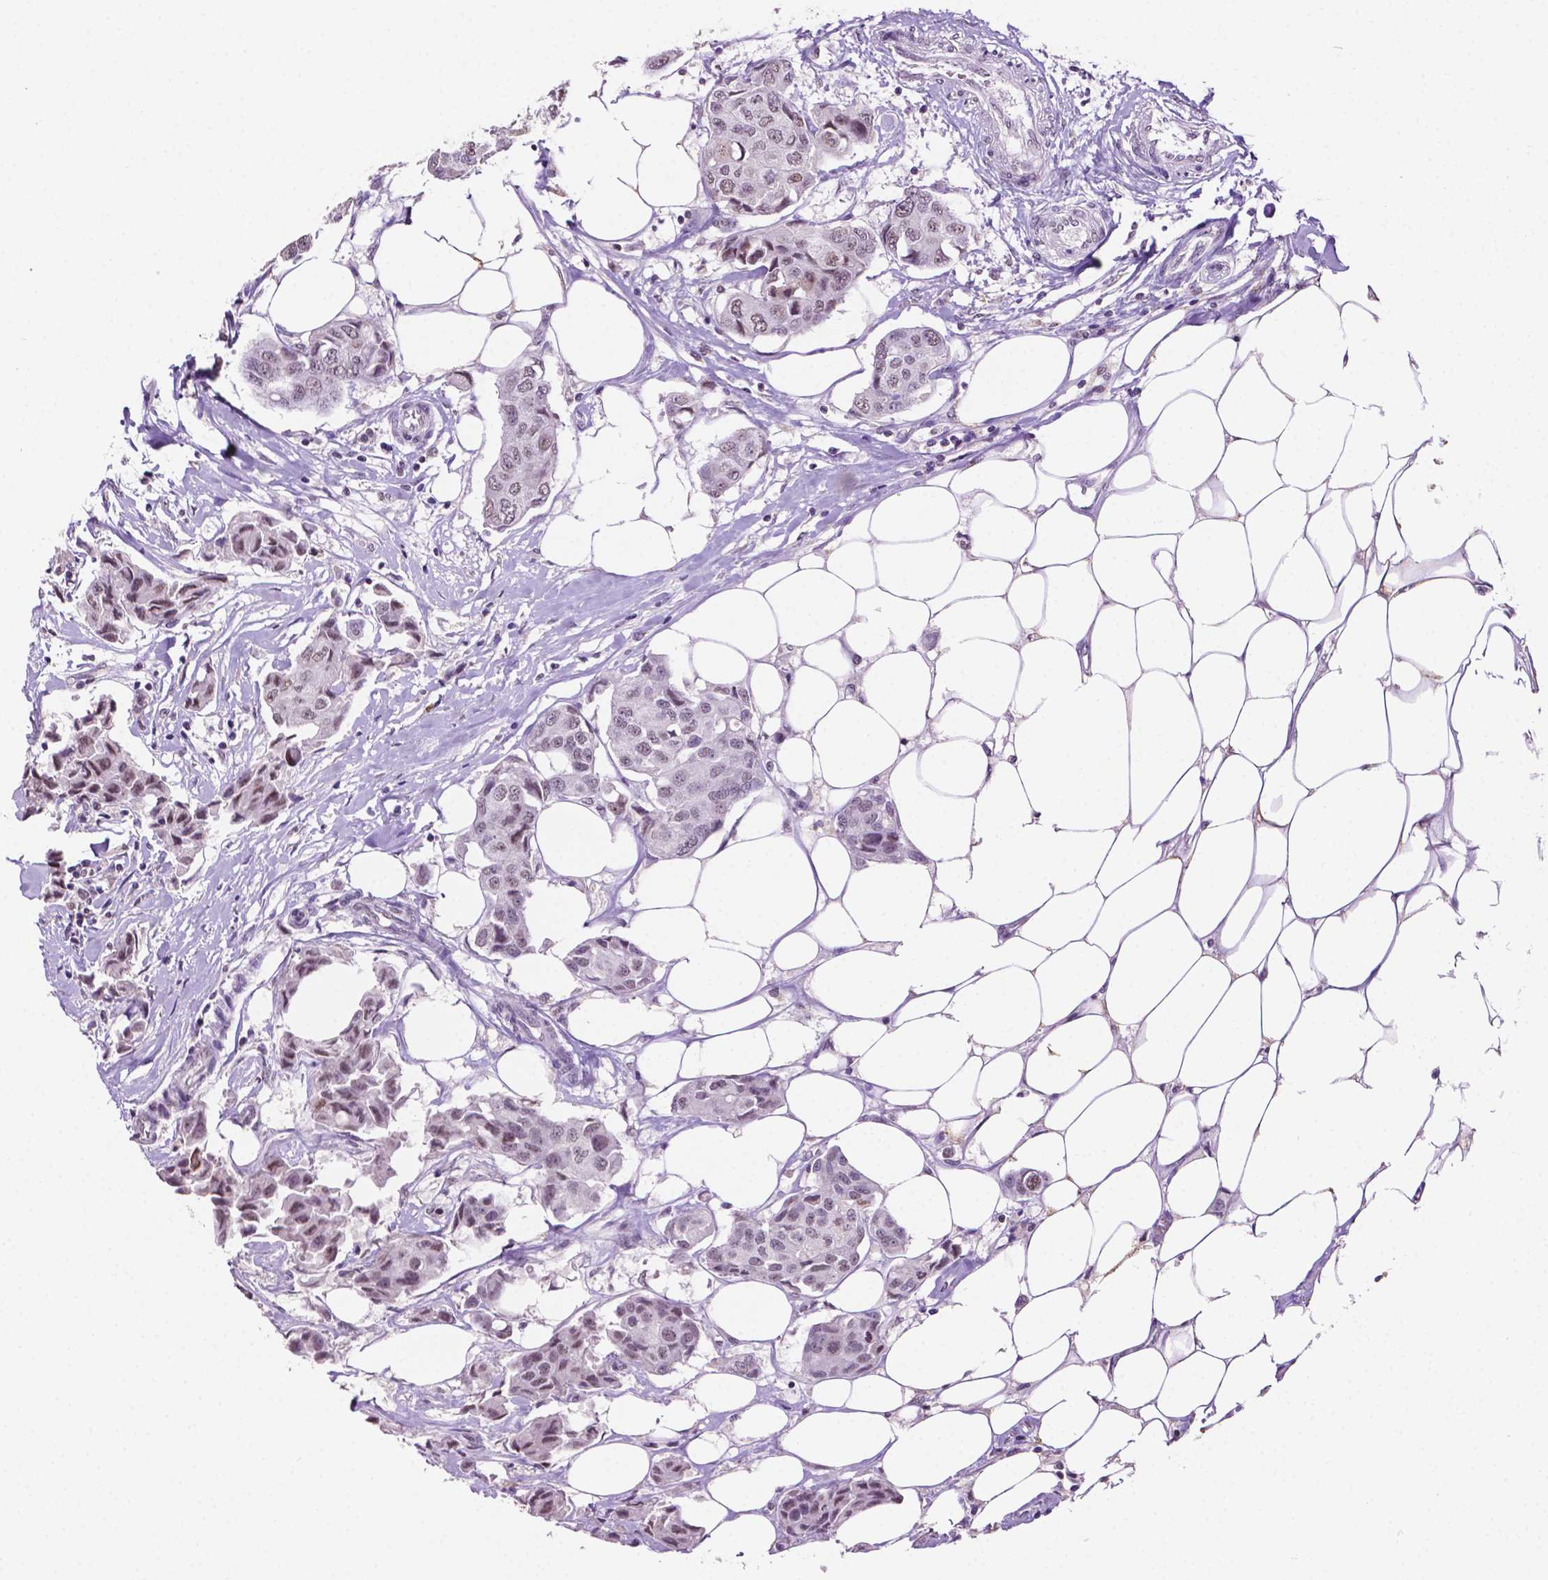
{"staining": {"intensity": "moderate", "quantity": "<25%", "location": "nuclear"}, "tissue": "breast cancer", "cell_type": "Tumor cells", "image_type": "cancer", "snomed": [{"axis": "morphology", "description": "Duct carcinoma"}, {"axis": "topography", "description": "Breast"}, {"axis": "topography", "description": "Lymph node"}], "caption": "Moderate nuclear protein staining is appreciated in approximately <25% of tumor cells in invasive ductal carcinoma (breast). (brown staining indicates protein expression, while blue staining denotes nuclei).", "gene": "PTPN6", "patient": {"sex": "female", "age": 80}}